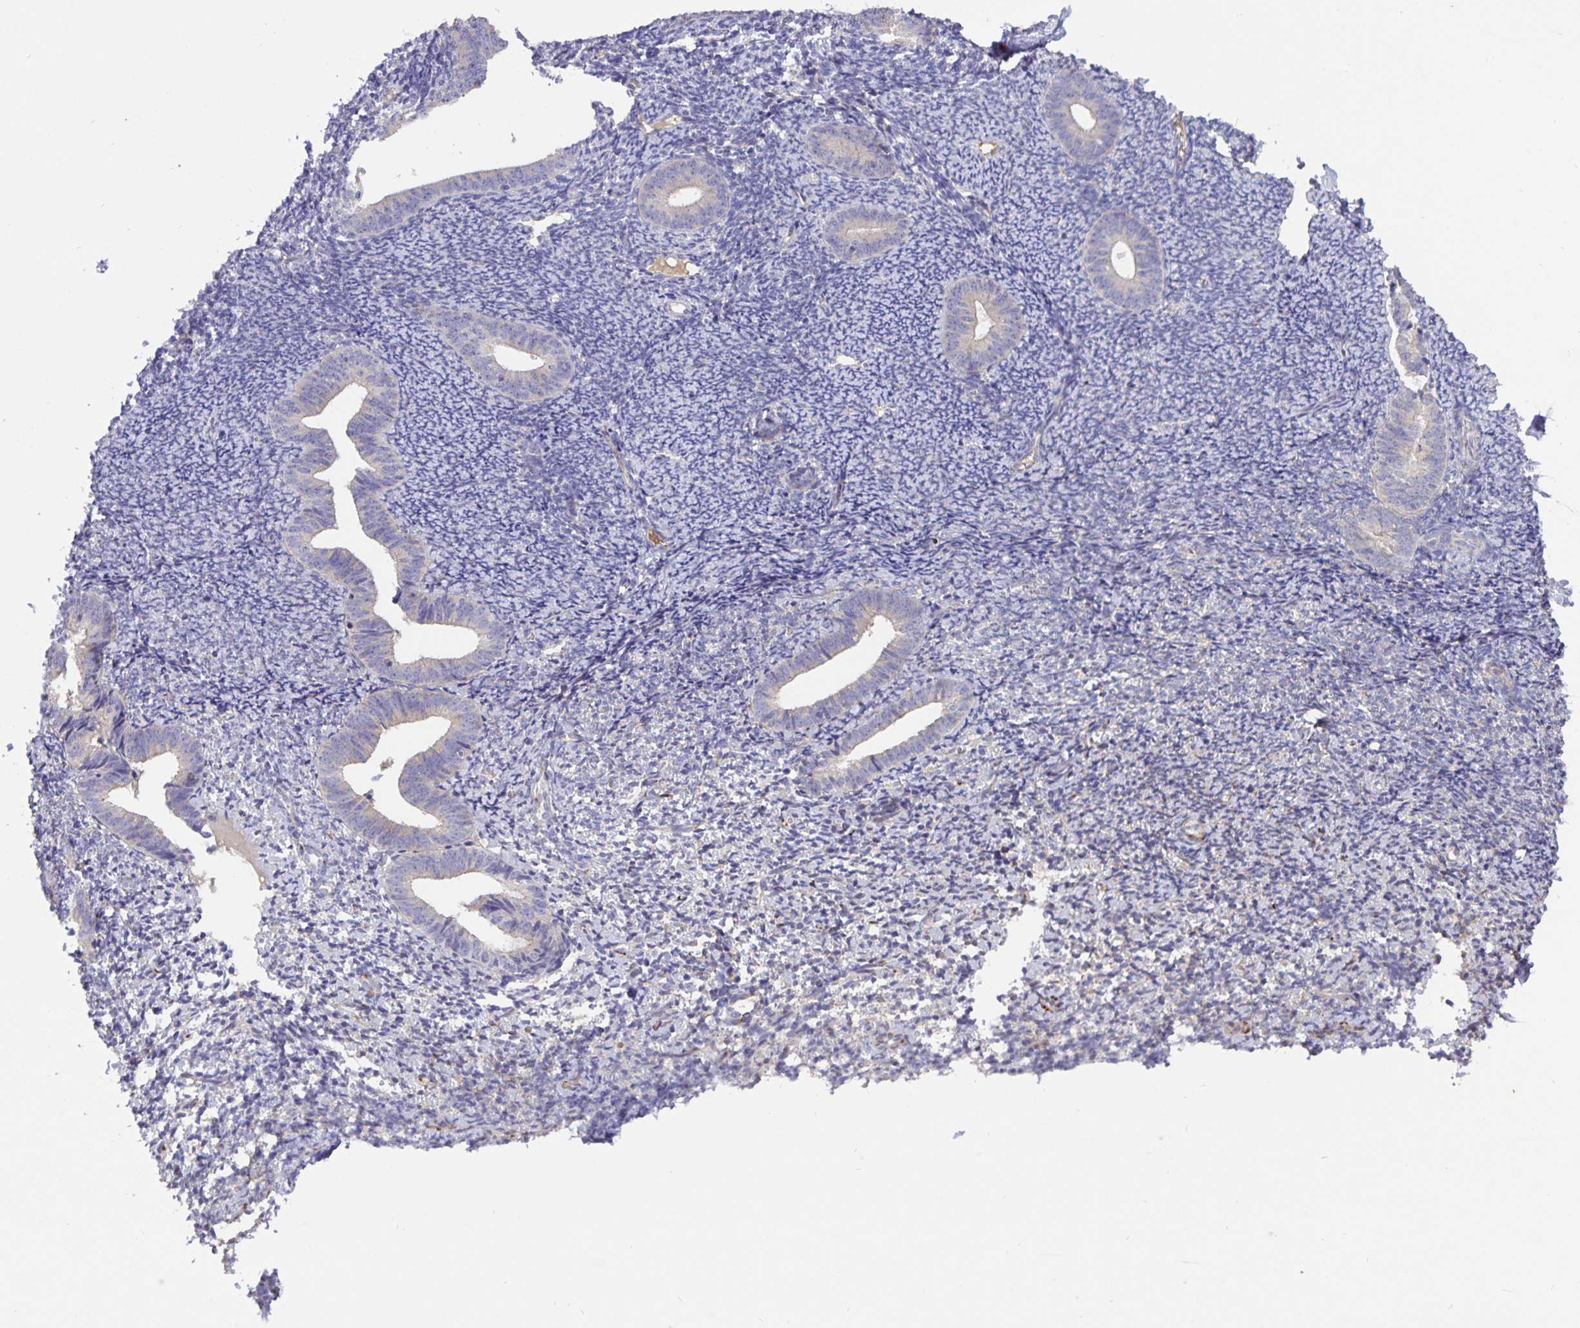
{"staining": {"intensity": "weak", "quantity": "25%-75%", "location": "cytoplasmic/membranous"}, "tissue": "endometrium", "cell_type": "Cells in endometrial stroma", "image_type": "normal", "snomed": [{"axis": "morphology", "description": "Normal tissue, NOS"}, {"axis": "topography", "description": "Endometrium"}], "caption": "This photomicrograph exhibits immunohistochemistry (IHC) staining of normal endometrium, with low weak cytoplasmic/membranous staining in approximately 25%-75% of cells in endometrial stroma.", "gene": "EML6", "patient": {"sex": "female", "age": 39}}